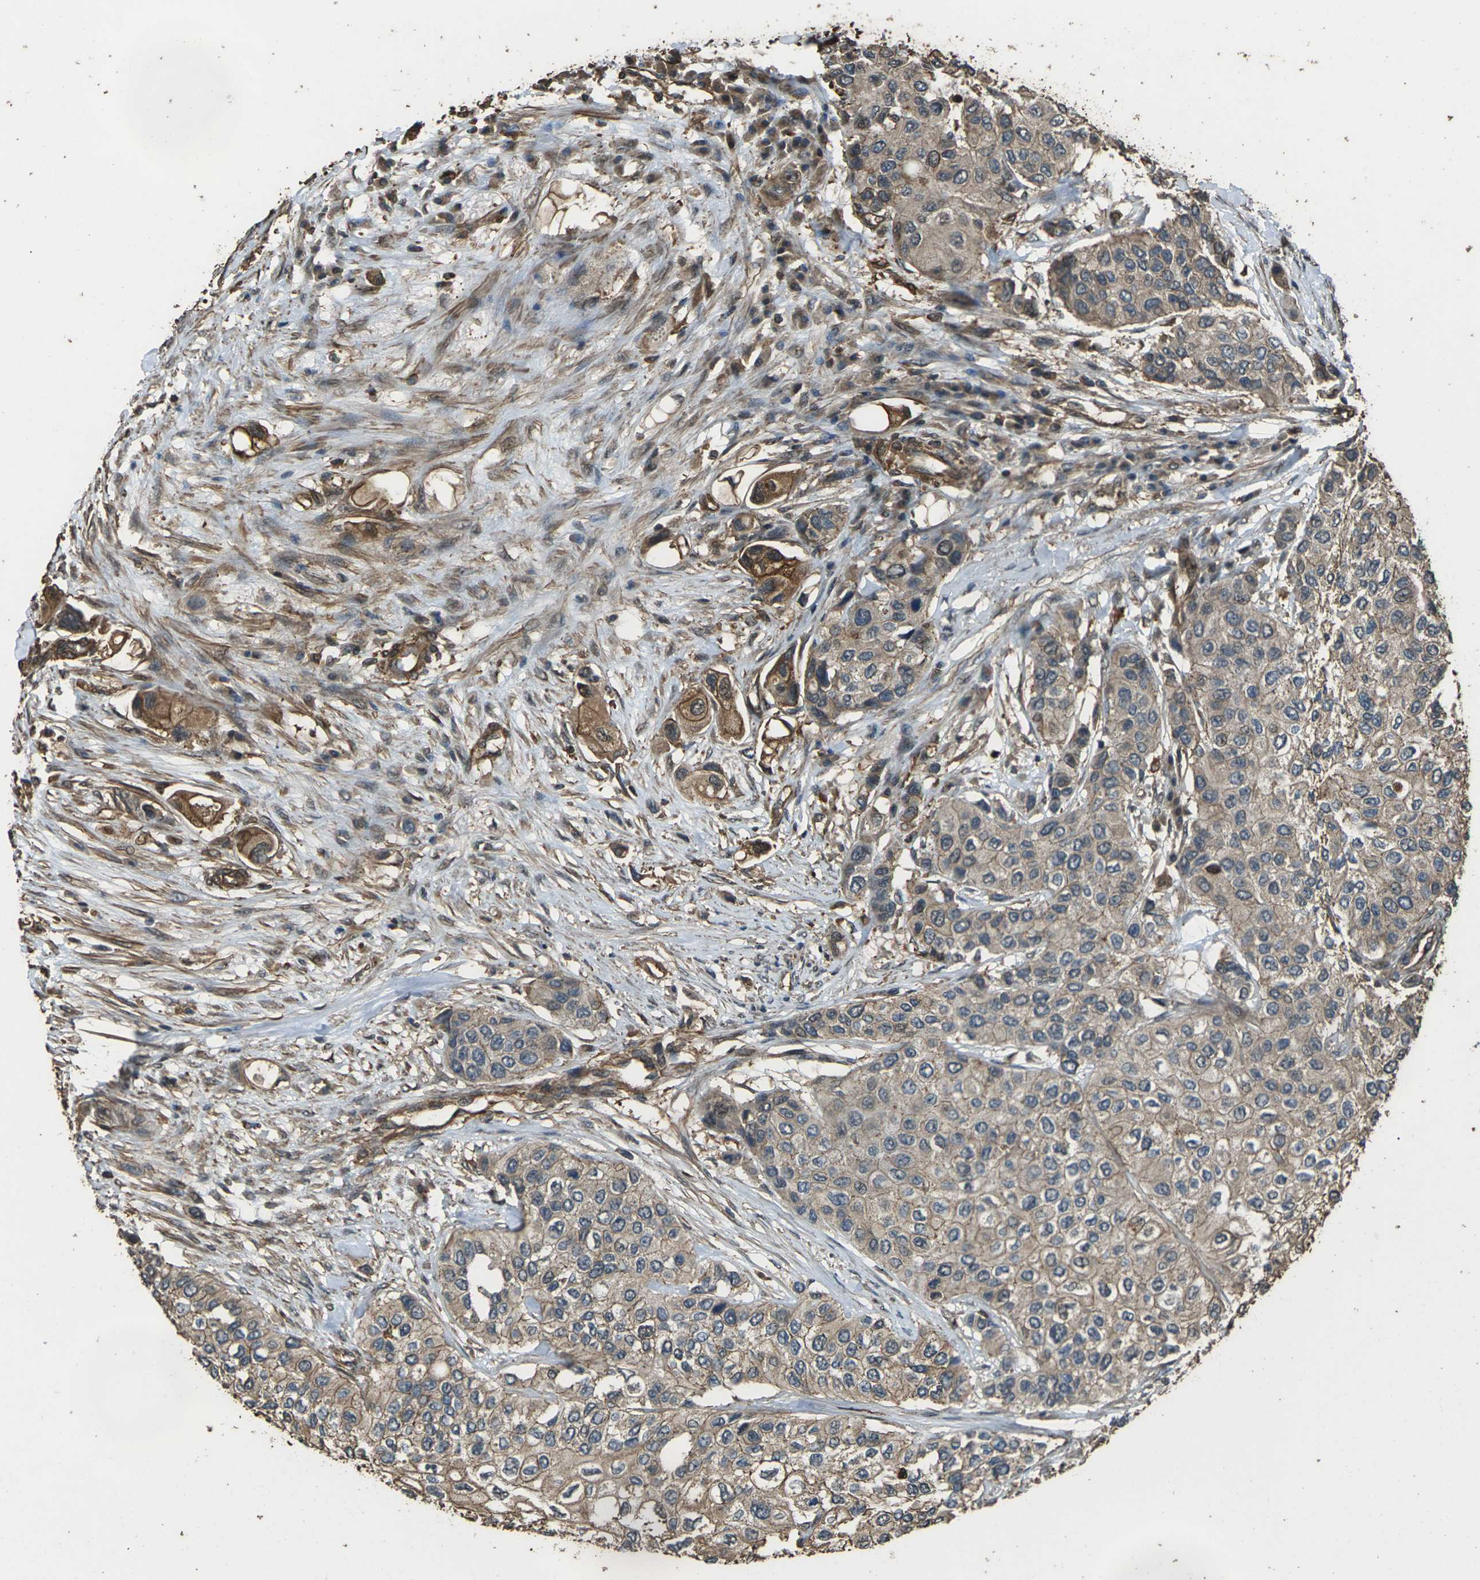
{"staining": {"intensity": "weak", "quantity": ">75%", "location": "cytoplasmic/membranous"}, "tissue": "urothelial cancer", "cell_type": "Tumor cells", "image_type": "cancer", "snomed": [{"axis": "morphology", "description": "Urothelial carcinoma, High grade"}, {"axis": "topography", "description": "Urinary bladder"}], "caption": "Tumor cells exhibit low levels of weak cytoplasmic/membranous staining in approximately >75% of cells in human urothelial cancer. (IHC, brightfield microscopy, high magnification).", "gene": "DHPS", "patient": {"sex": "female", "age": 56}}